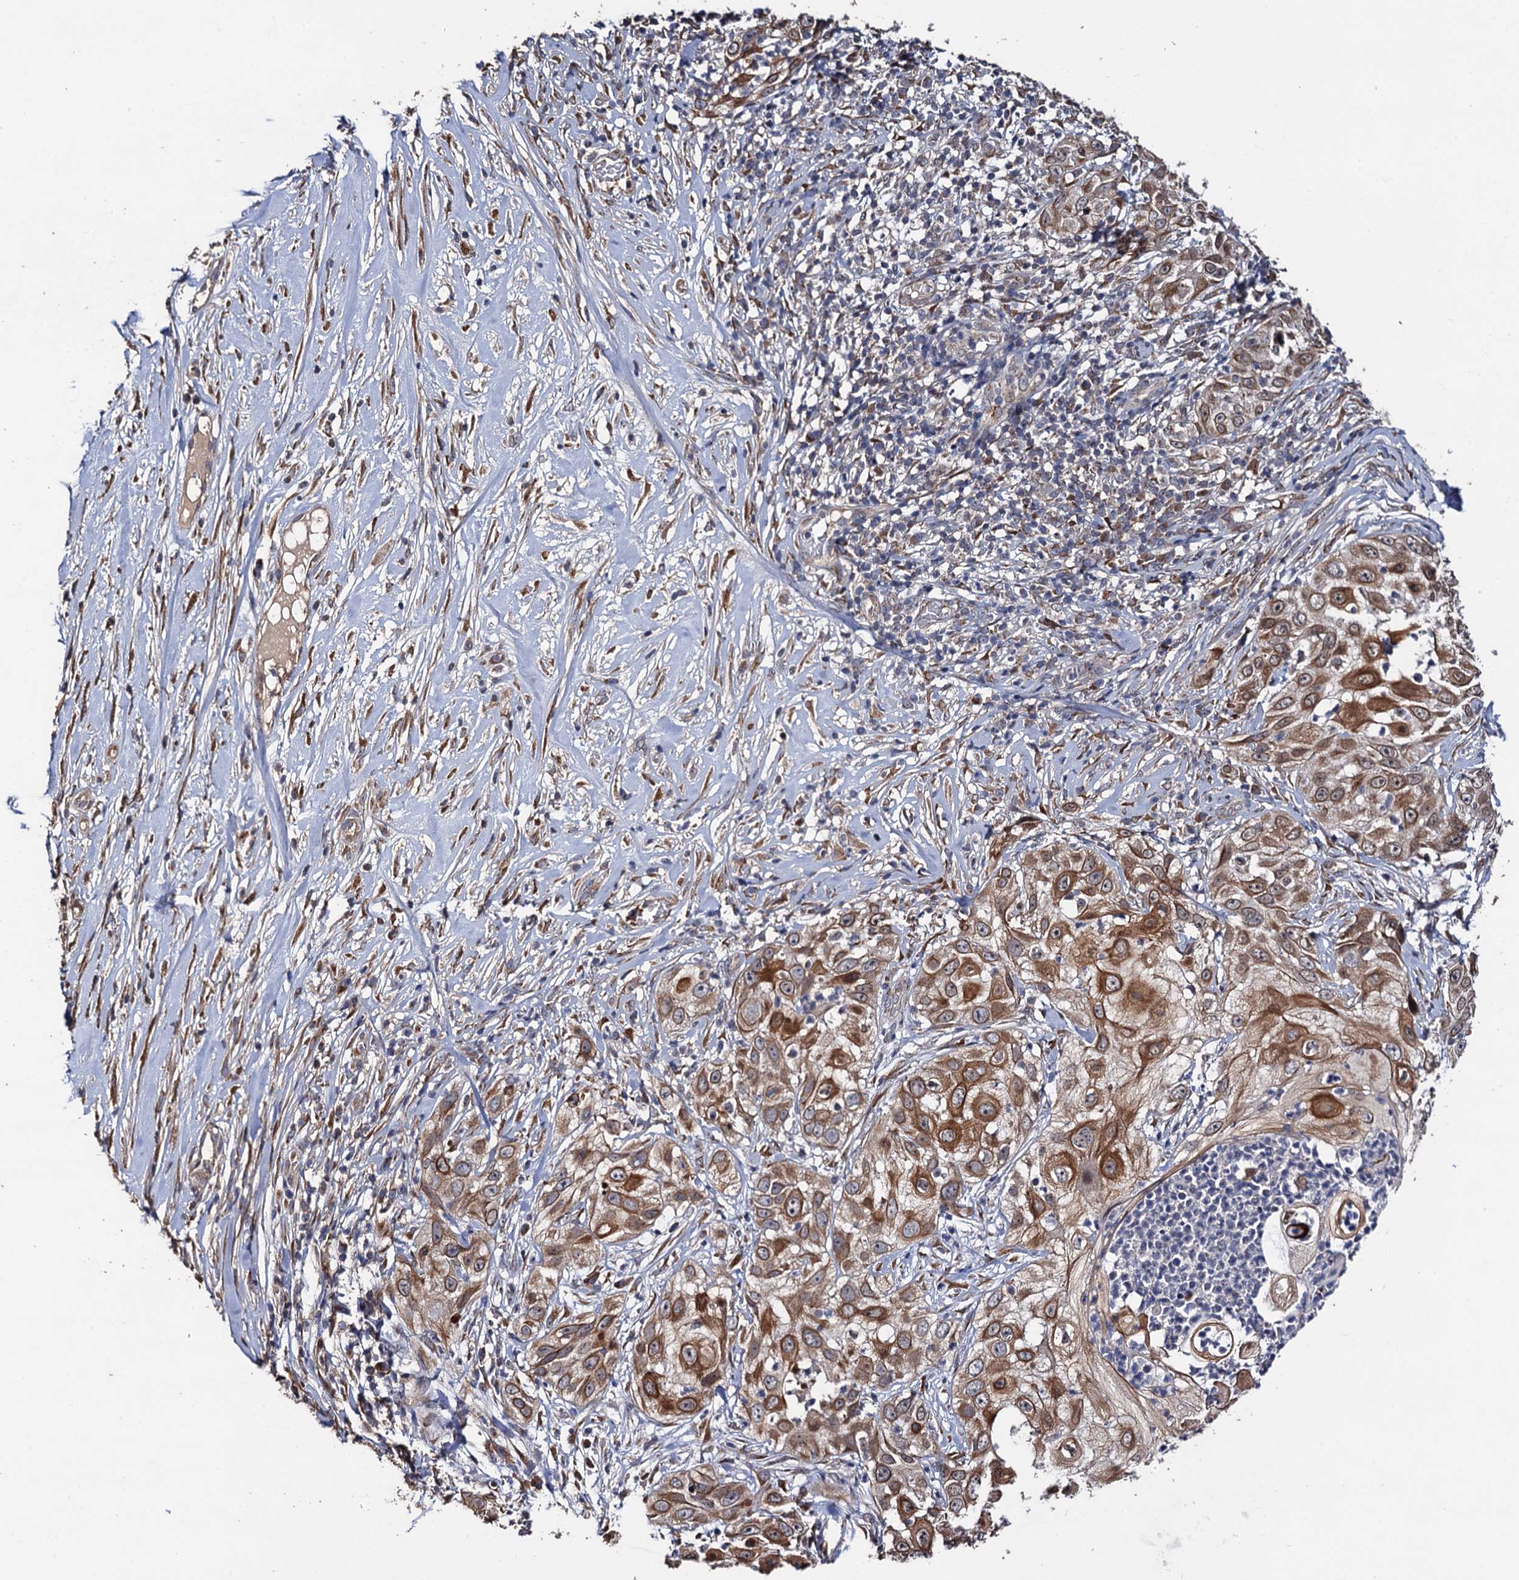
{"staining": {"intensity": "moderate", "quantity": ">75%", "location": "cytoplasmic/membranous"}, "tissue": "skin cancer", "cell_type": "Tumor cells", "image_type": "cancer", "snomed": [{"axis": "morphology", "description": "Squamous cell carcinoma, NOS"}, {"axis": "topography", "description": "Skin"}], "caption": "High-magnification brightfield microscopy of skin cancer stained with DAB (3,3'-diaminobenzidine) (brown) and counterstained with hematoxylin (blue). tumor cells exhibit moderate cytoplasmic/membranous positivity is identified in about>75% of cells.", "gene": "LRRC63", "patient": {"sex": "female", "age": 44}}